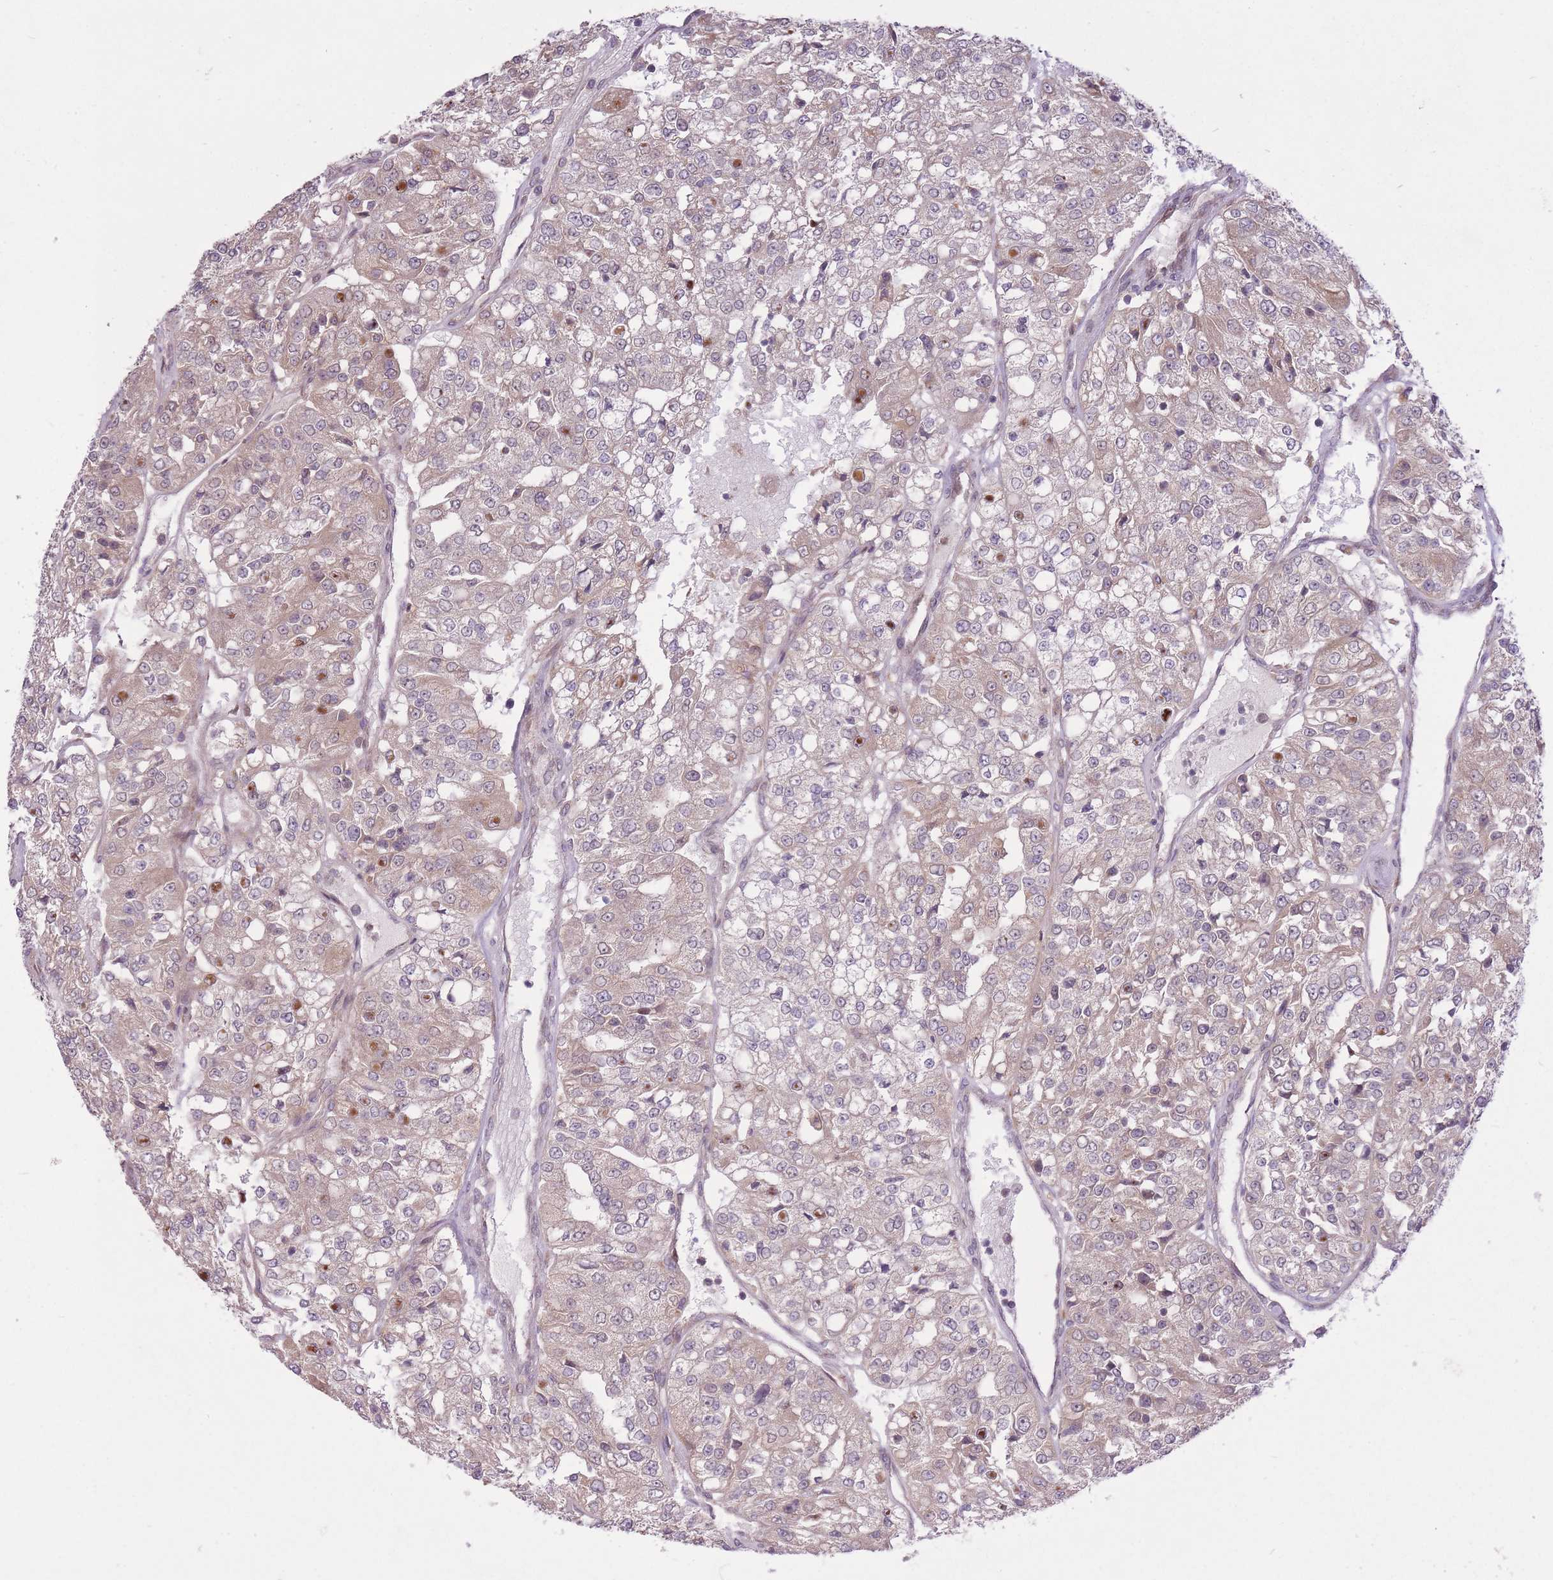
{"staining": {"intensity": "weak", "quantity": "25%-75%", "location": "cytoplasmic/membranous"}, "tissue": "renal cancer", "cell_type": "Tumor cells", "image_type": "cancer", "snomed": [{"axis": "morphology", "description": "Adenocarcinoma, NOS"}, {"axis": "topography", "description": "Kidney"}], "caption": "This is an image of immunohistochemistry staining of renal cancer, which shows weak staining in the cytoplasmic/membranous of tumor cells.", "gene": "ZNF391", "patient": {"sex": "female", "age": 63}}